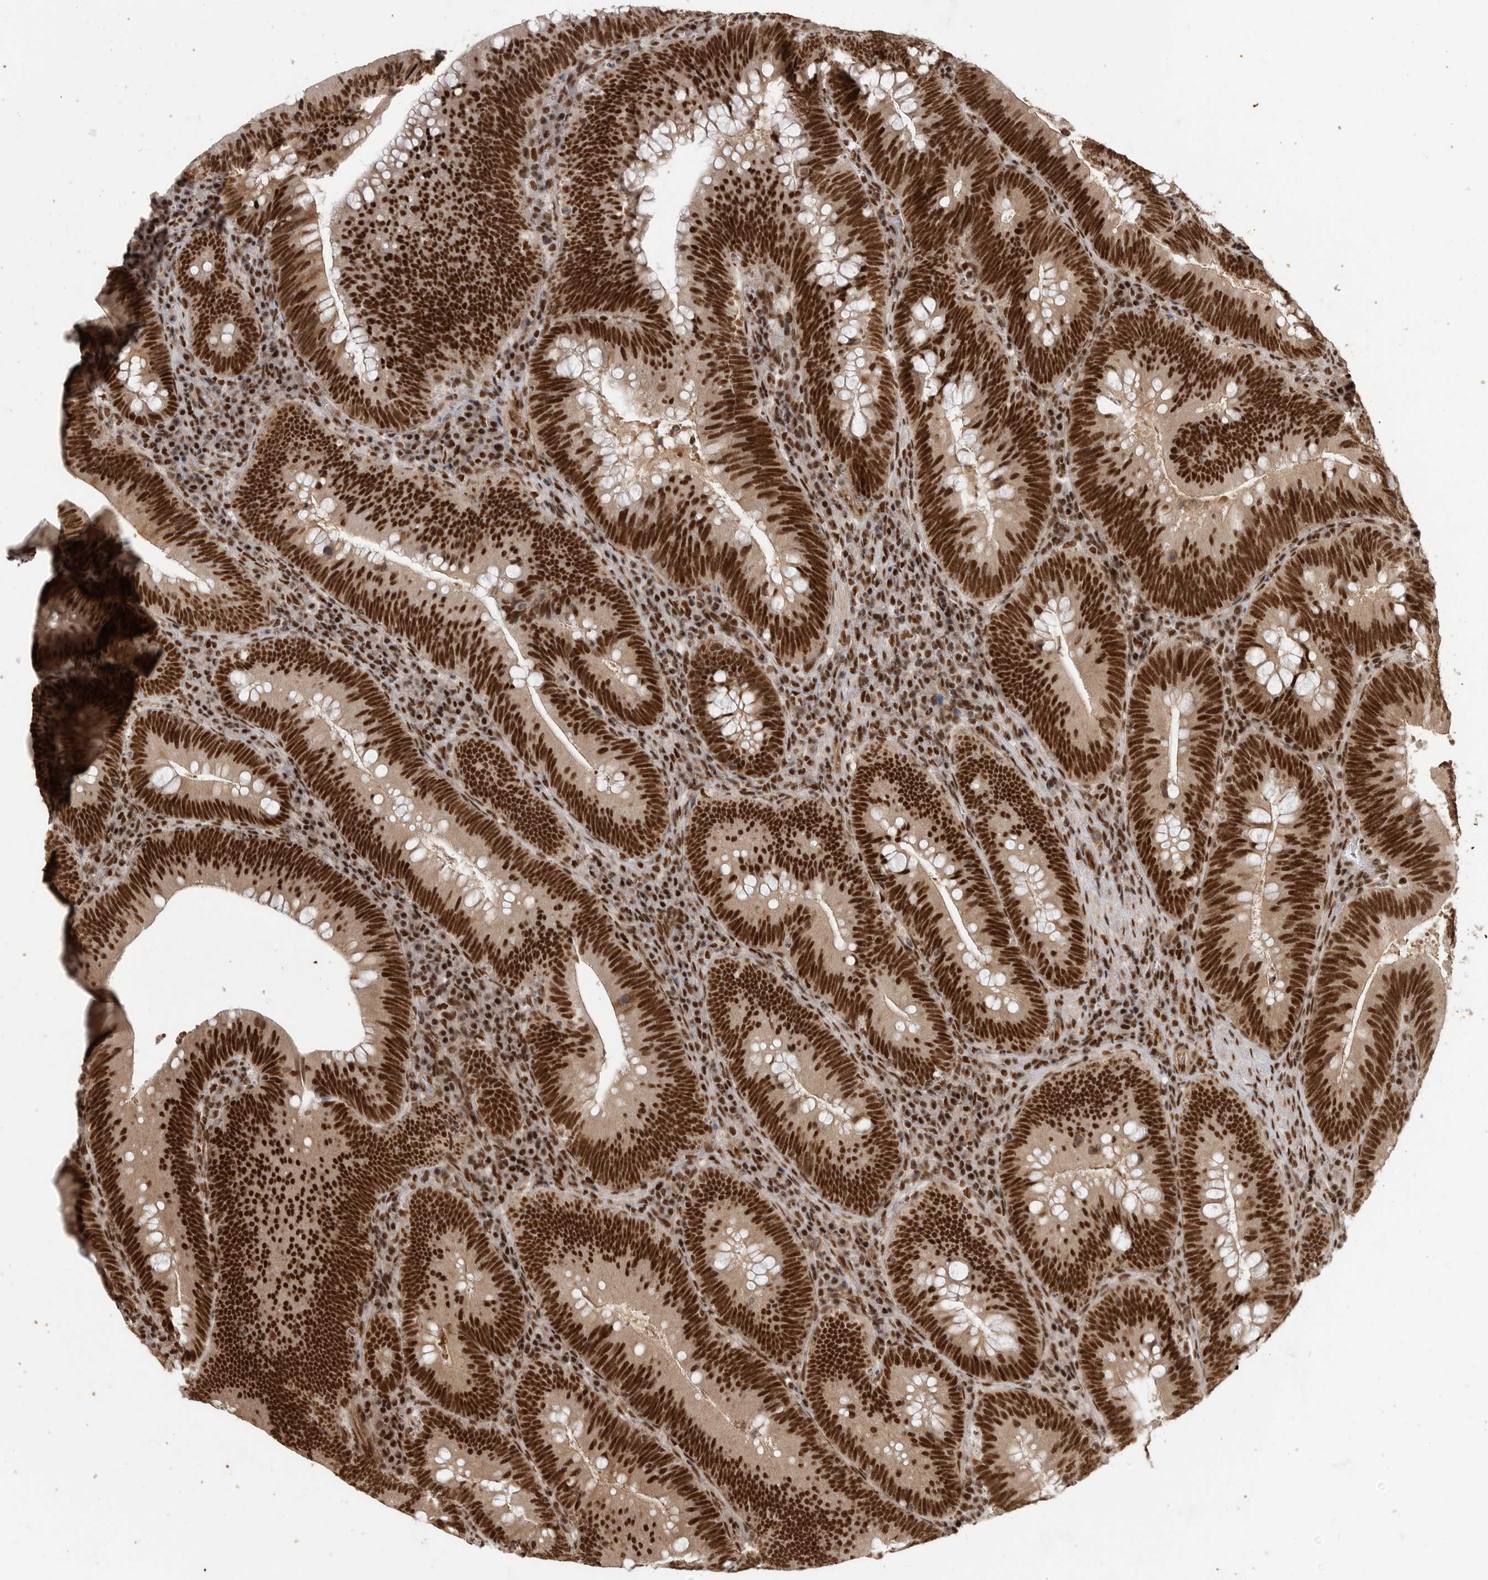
{"staining": {"intensity": "strong", "quantity": ">75%", "location": "nuclear"}, "tissue": "colorectal cancer", "cell_type": "Tumor cells", "image_type": "cancer", "snomed": [{"axis": "morphology", "description": "Normal tissue, NOS"}, {"axis": "topography", "description": "Colon"}], "caption": "This micrograph displays colorectal cancer stained with immunohistochemistry to label a protein in brown. The nuclear of tumor cells show strong positivity for the protein. Nuclei are counter-stained blue.", "gene": "PPP1R8", "patient": {"sex": "female", "age": 82}}